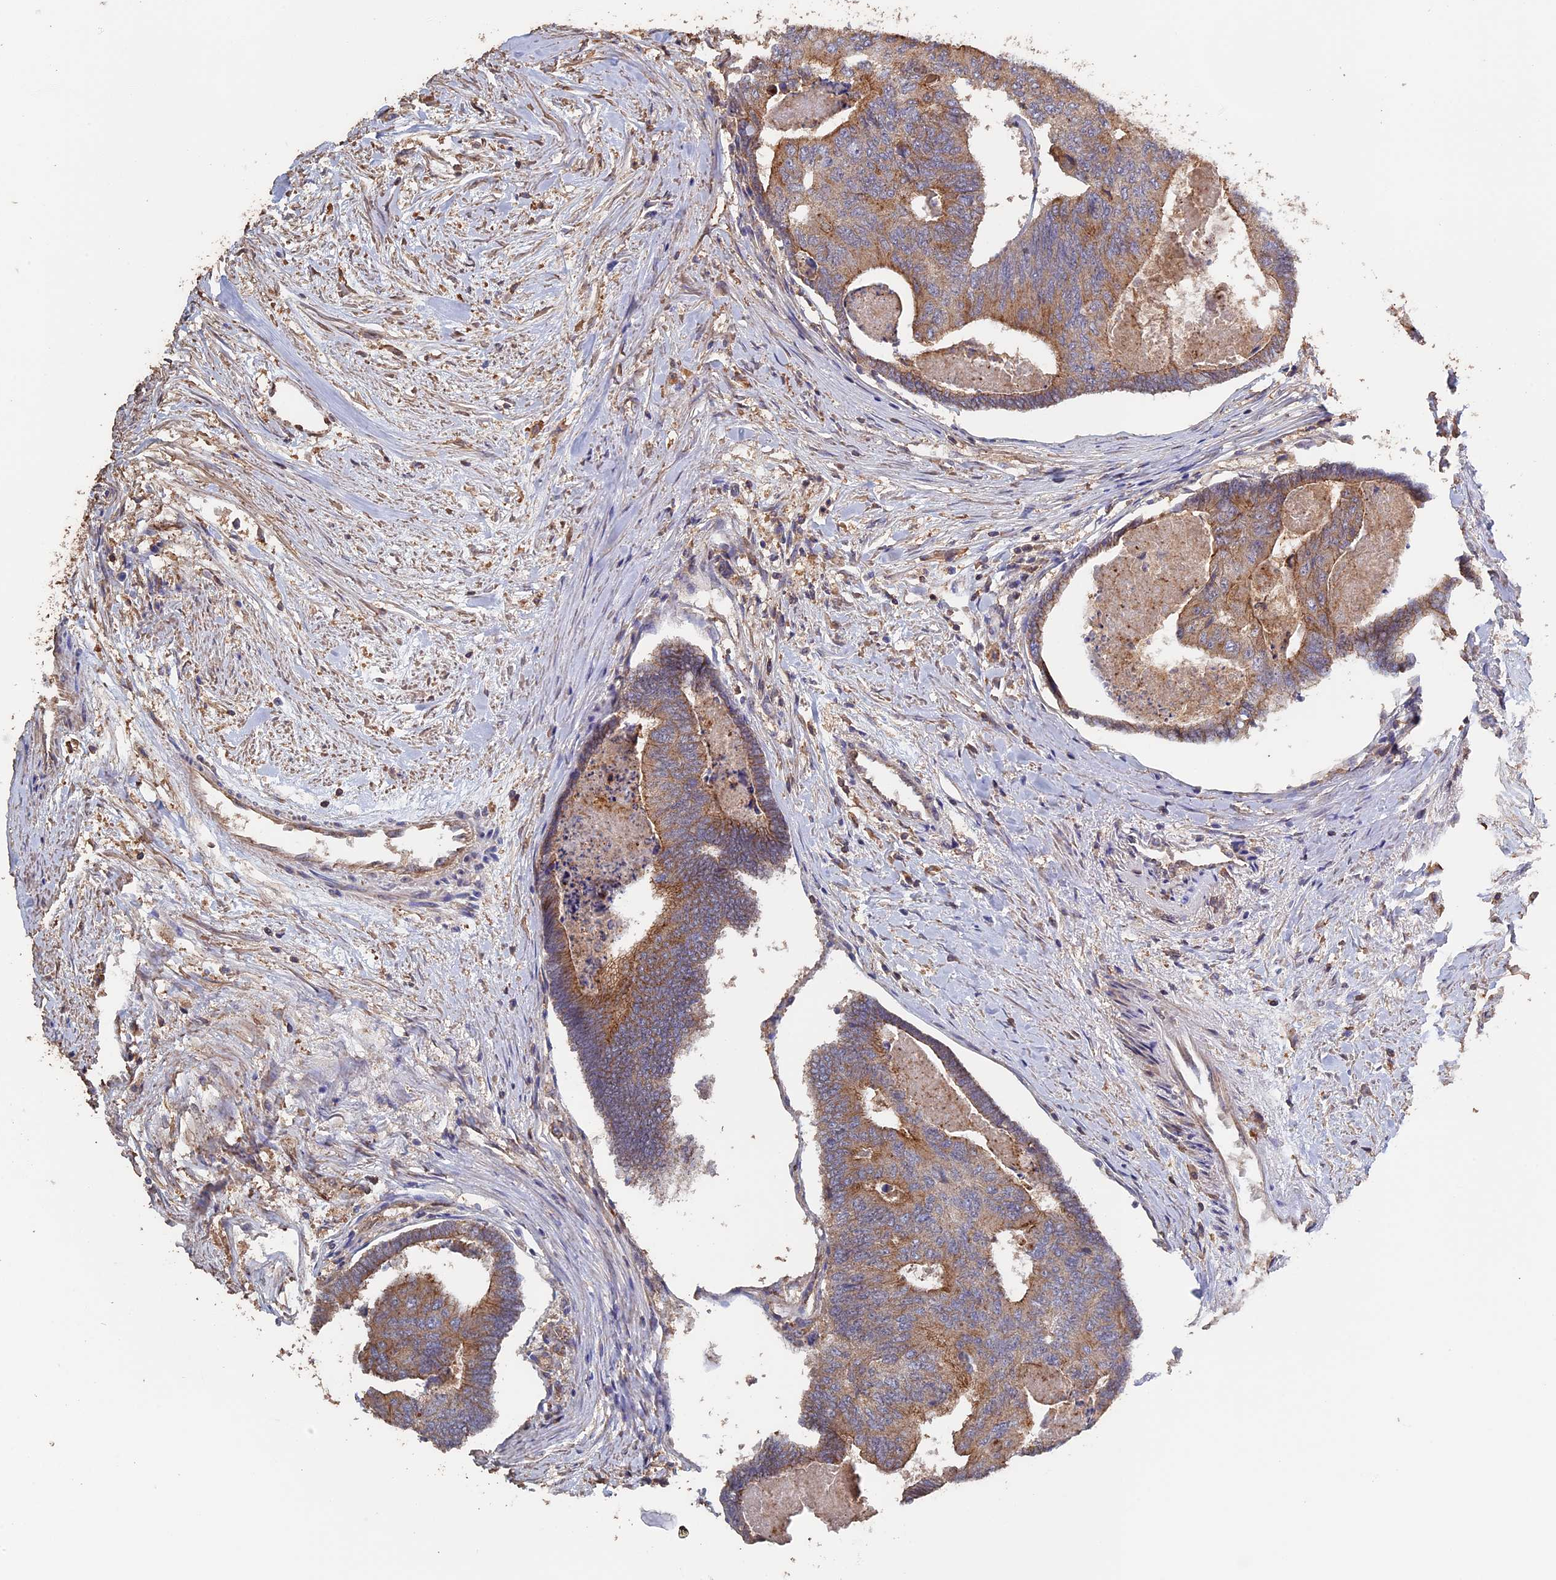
{"staining": {"intensity": "moderate", "quantity": "25%-75%", "location": "cytoplasmic/membranous"}, "tissue": "colorectal cancer", "cell_type": "Tumor cells", "image_type": "cancer", "snomed": [{"axis": "morphology", "description": "Adenocarcinoma, NOS"}, {"axis": "topography", "description": "Colon"}], "caption": "A medium amount of moderate cytoplasmic/membranous staining is appreciated in about 25%-75% of tumor cells in colorectal cancer (adenocarcinoma) tissue. (Stains: DAB in brown, nuclei in blue, Microscopy: brightfield microscopy at high magnification).", "gene": "PIGQ", "patient": {"sex": "female", "age": 67}}